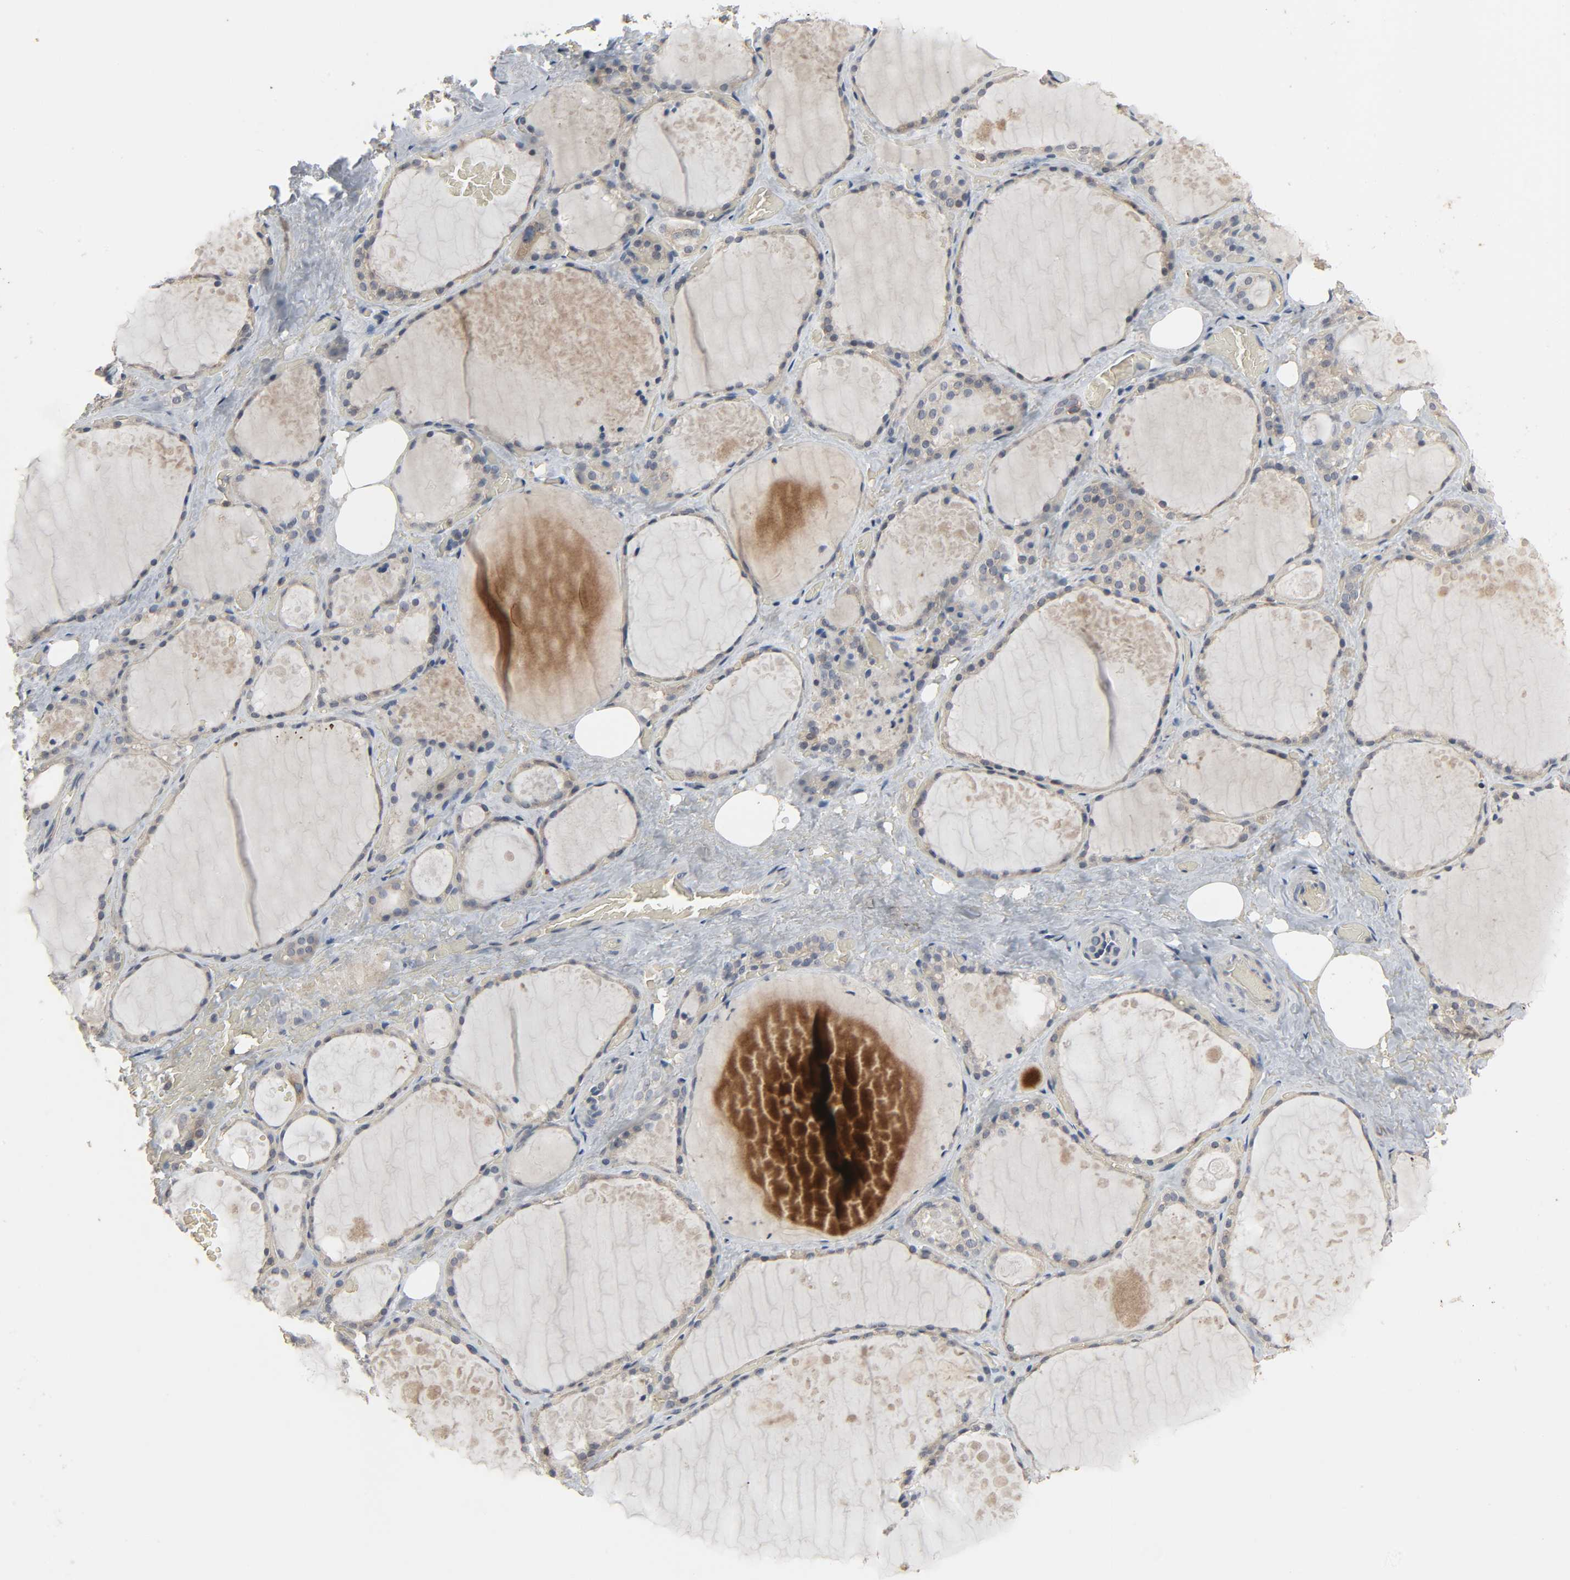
{"staining": {"intensity": "moderate", "quantity": ">75%", "location": "cytoplasmic/membranous"}, "tissue": "thyroid gland", "cell_type": "Glandular cells", "image_type": "normal", "snomed": [{"axis": "morphology", "description": "Normal tissue, NOS"}, {"axis": "topography", "description": "Thyroid gland"}], "caption": "DAB immunohistochemical staining of unremarkable thyroid gland shows moderate cytoplasmic/membranous protein staining in about >75% of glandular cells.", "gene": "PLEKHA2", "patient": {"sex": "male", "age": 61}}